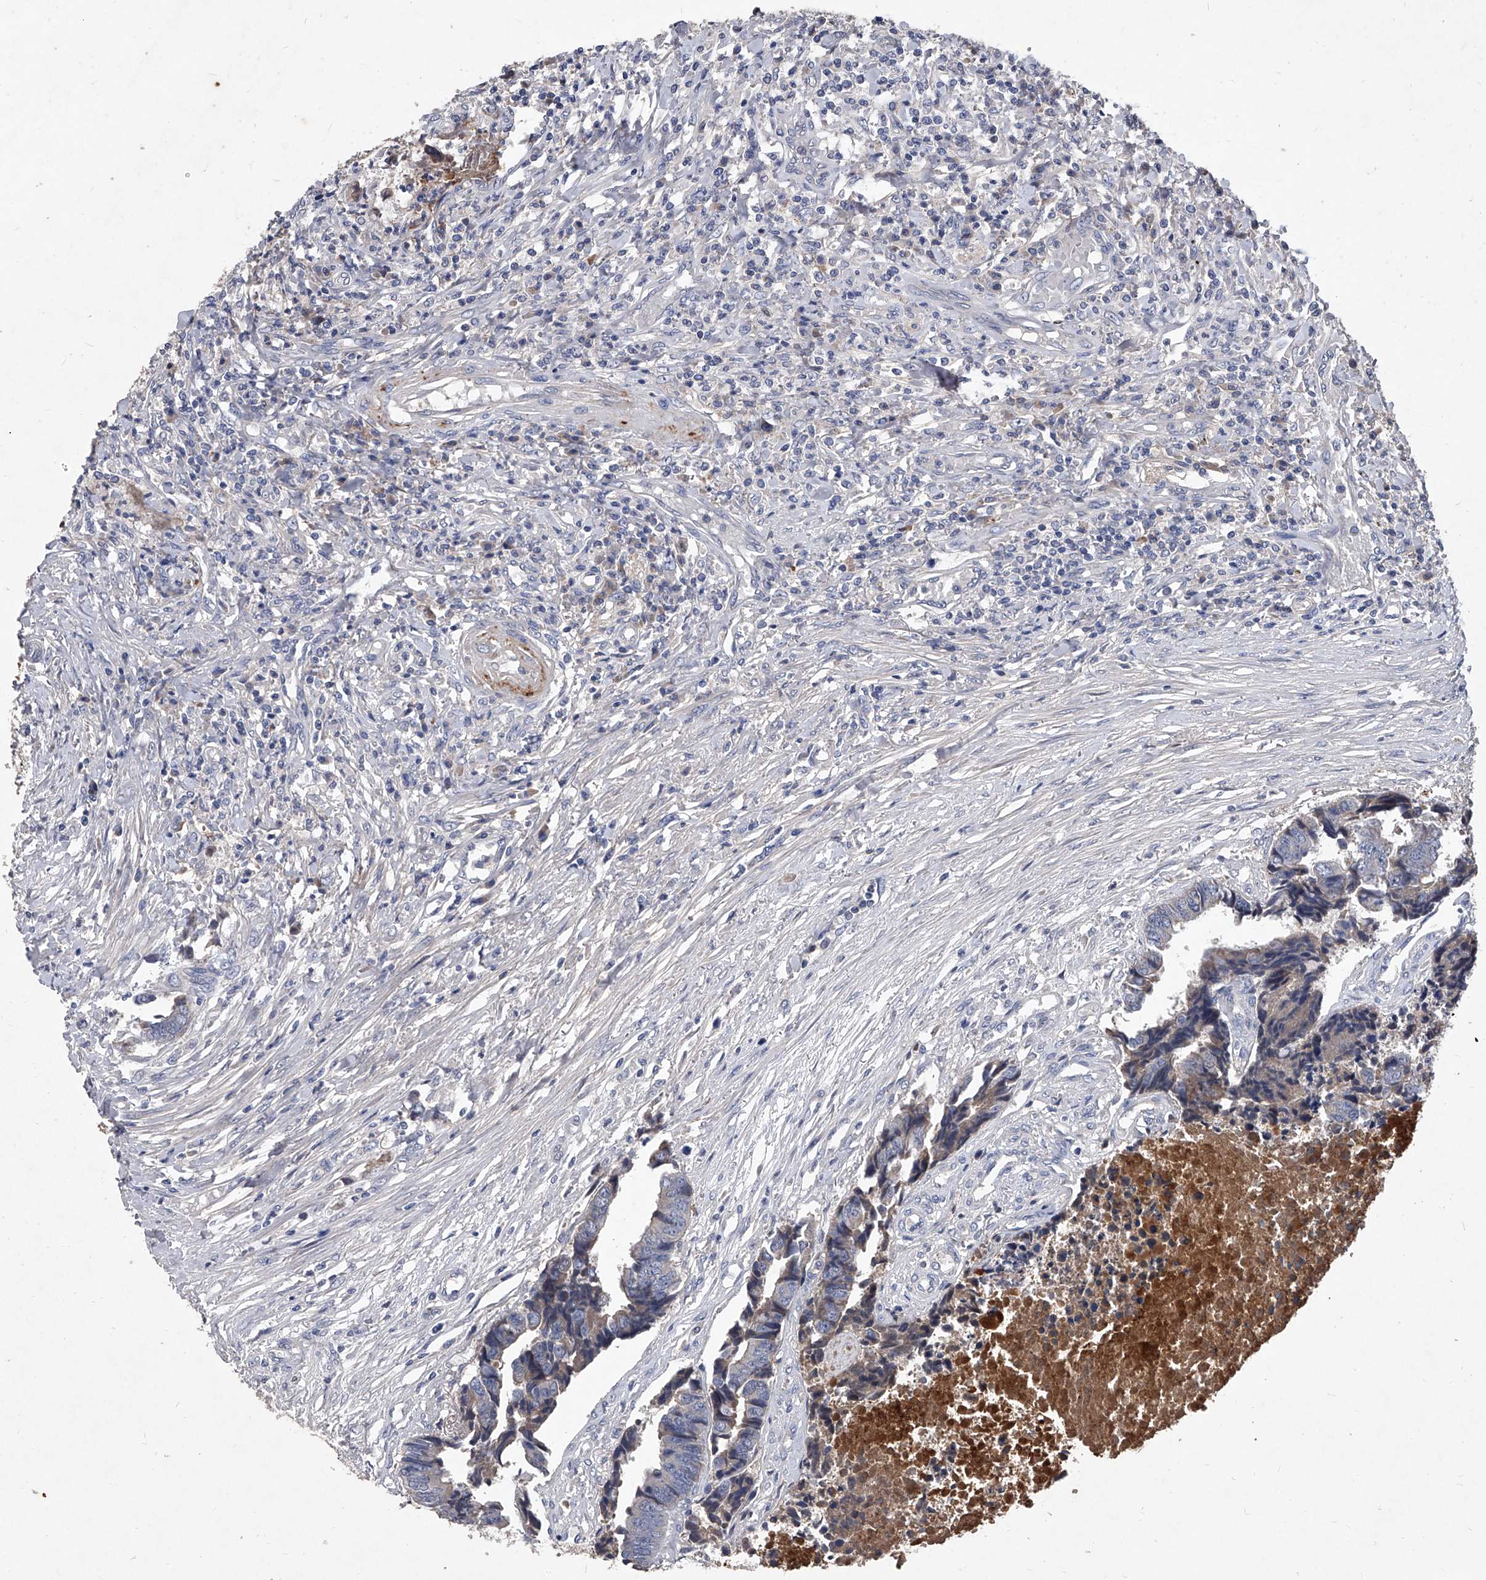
{"staining": {"intensity": "negative", "quantity": "none", "location": "none"}, "tissue": "colorectal cancer", "cell_type": "Tumor cells", "image_type": "cancer", "snomed": [{"axis": "morphology", "description": "Adenocarcinoma, NOS"}, {"axis": "topography", "description": "Rectum"}], "caption": "This histopathology image is of colorectal cancer stained with immunohistochemistry (IHC) to label a protein in brown with the nuclei are counter-stained blue. There is no positivity in tumor cells.", "gene": "C5", "patient": {"sex": "male", "age": 84}}